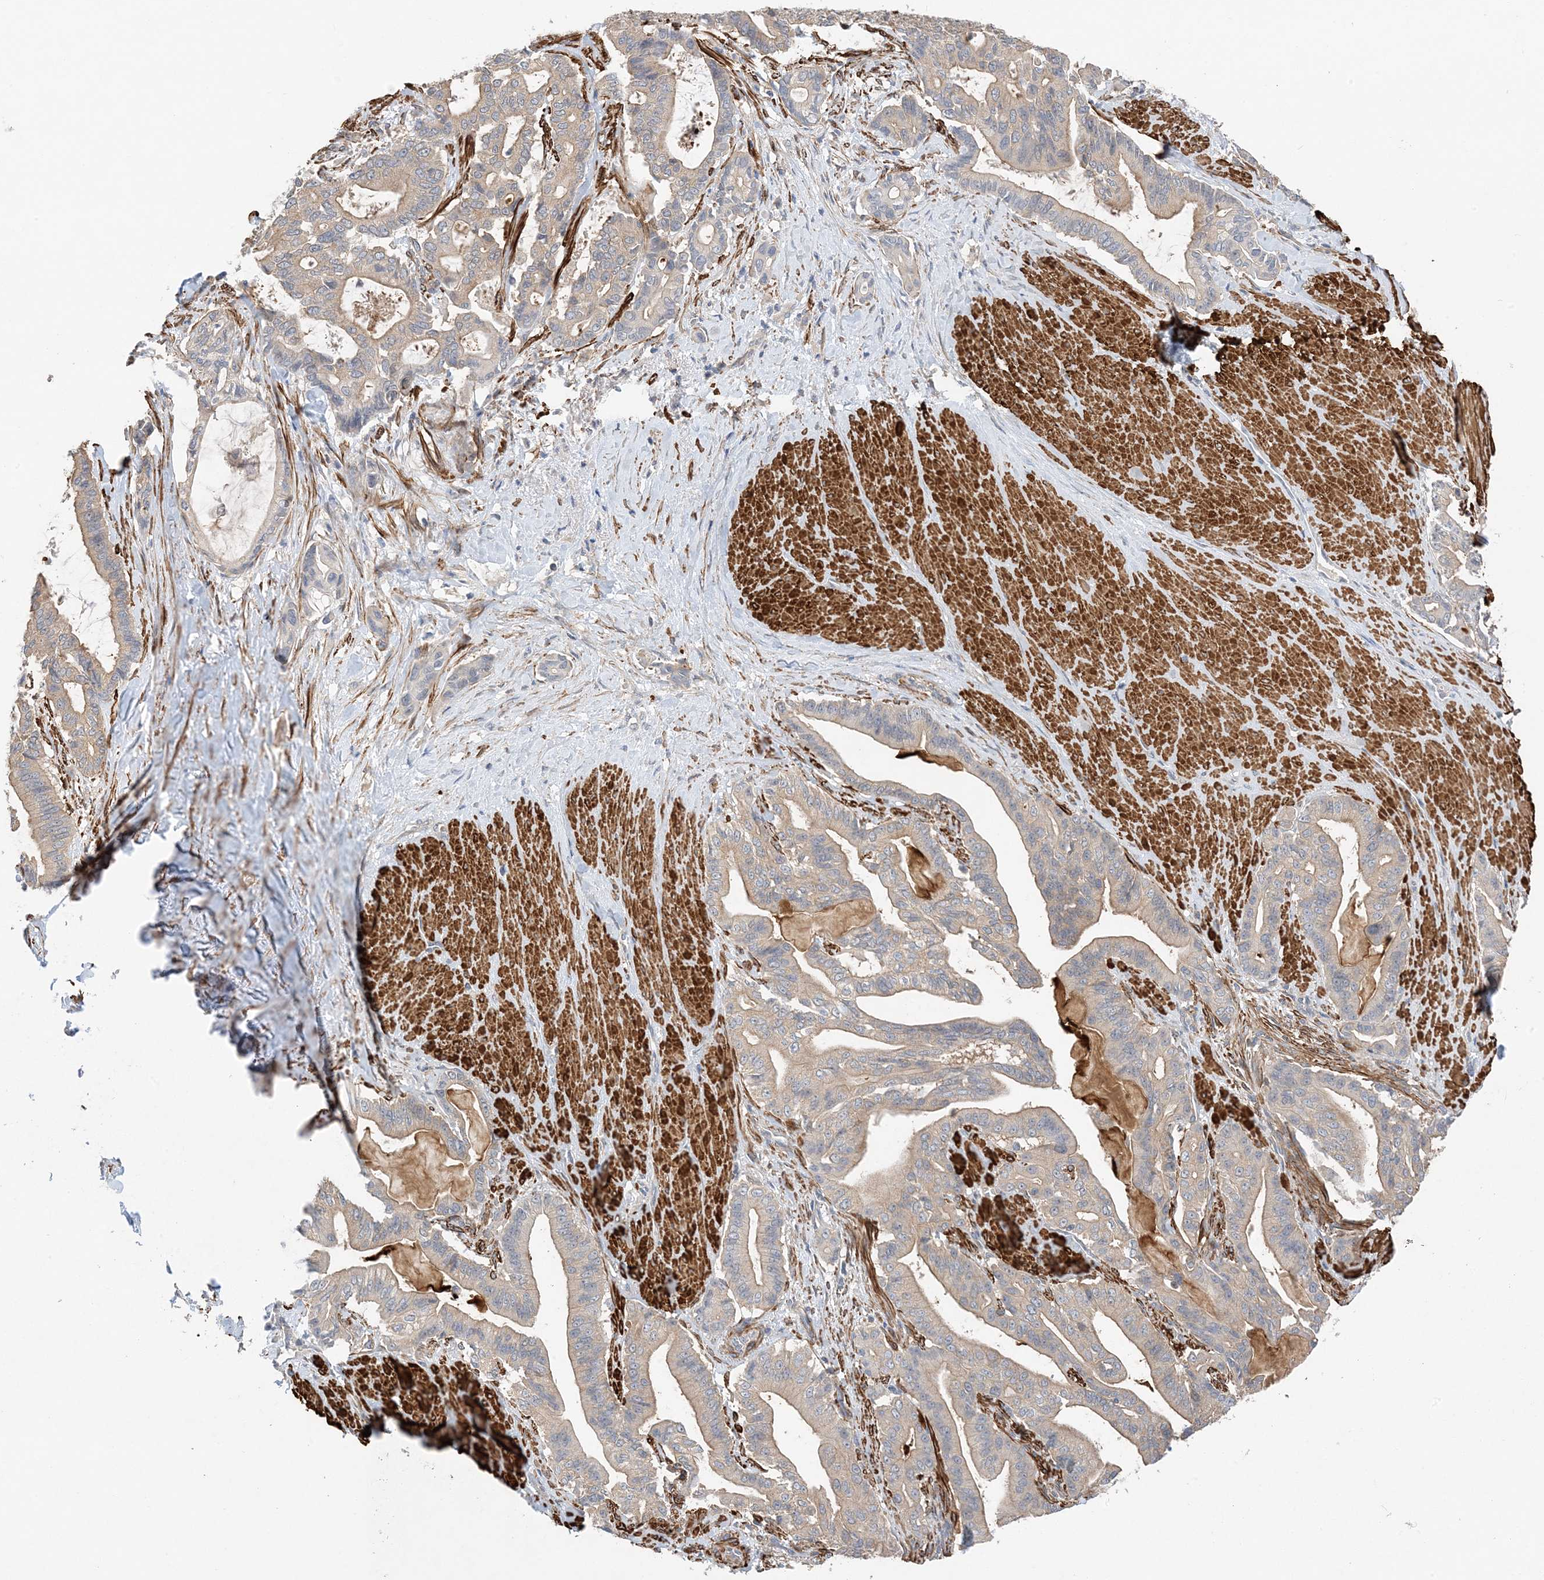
{"staining": {"intensity": "weak", "quantity": ">75%", "location": "cytoplasmic/membranous"}, "tissue": "pancreatic cancer", "cell_type": "Tumor cells", "image_type": "cancer", "snomed": [{"axis": "morphology", "description": "Adenocarcinoma, NOS"}, {"axis": "topography", "description": "Pancreas"}], "caption": "IHC (DAB) staining of pancreatic cancer shows weak cytoplasmic/membranous protein staining in about >75% of tumor cells.", "gene": "KIFBP", "patient": {"sex": "male", "age": 63}}